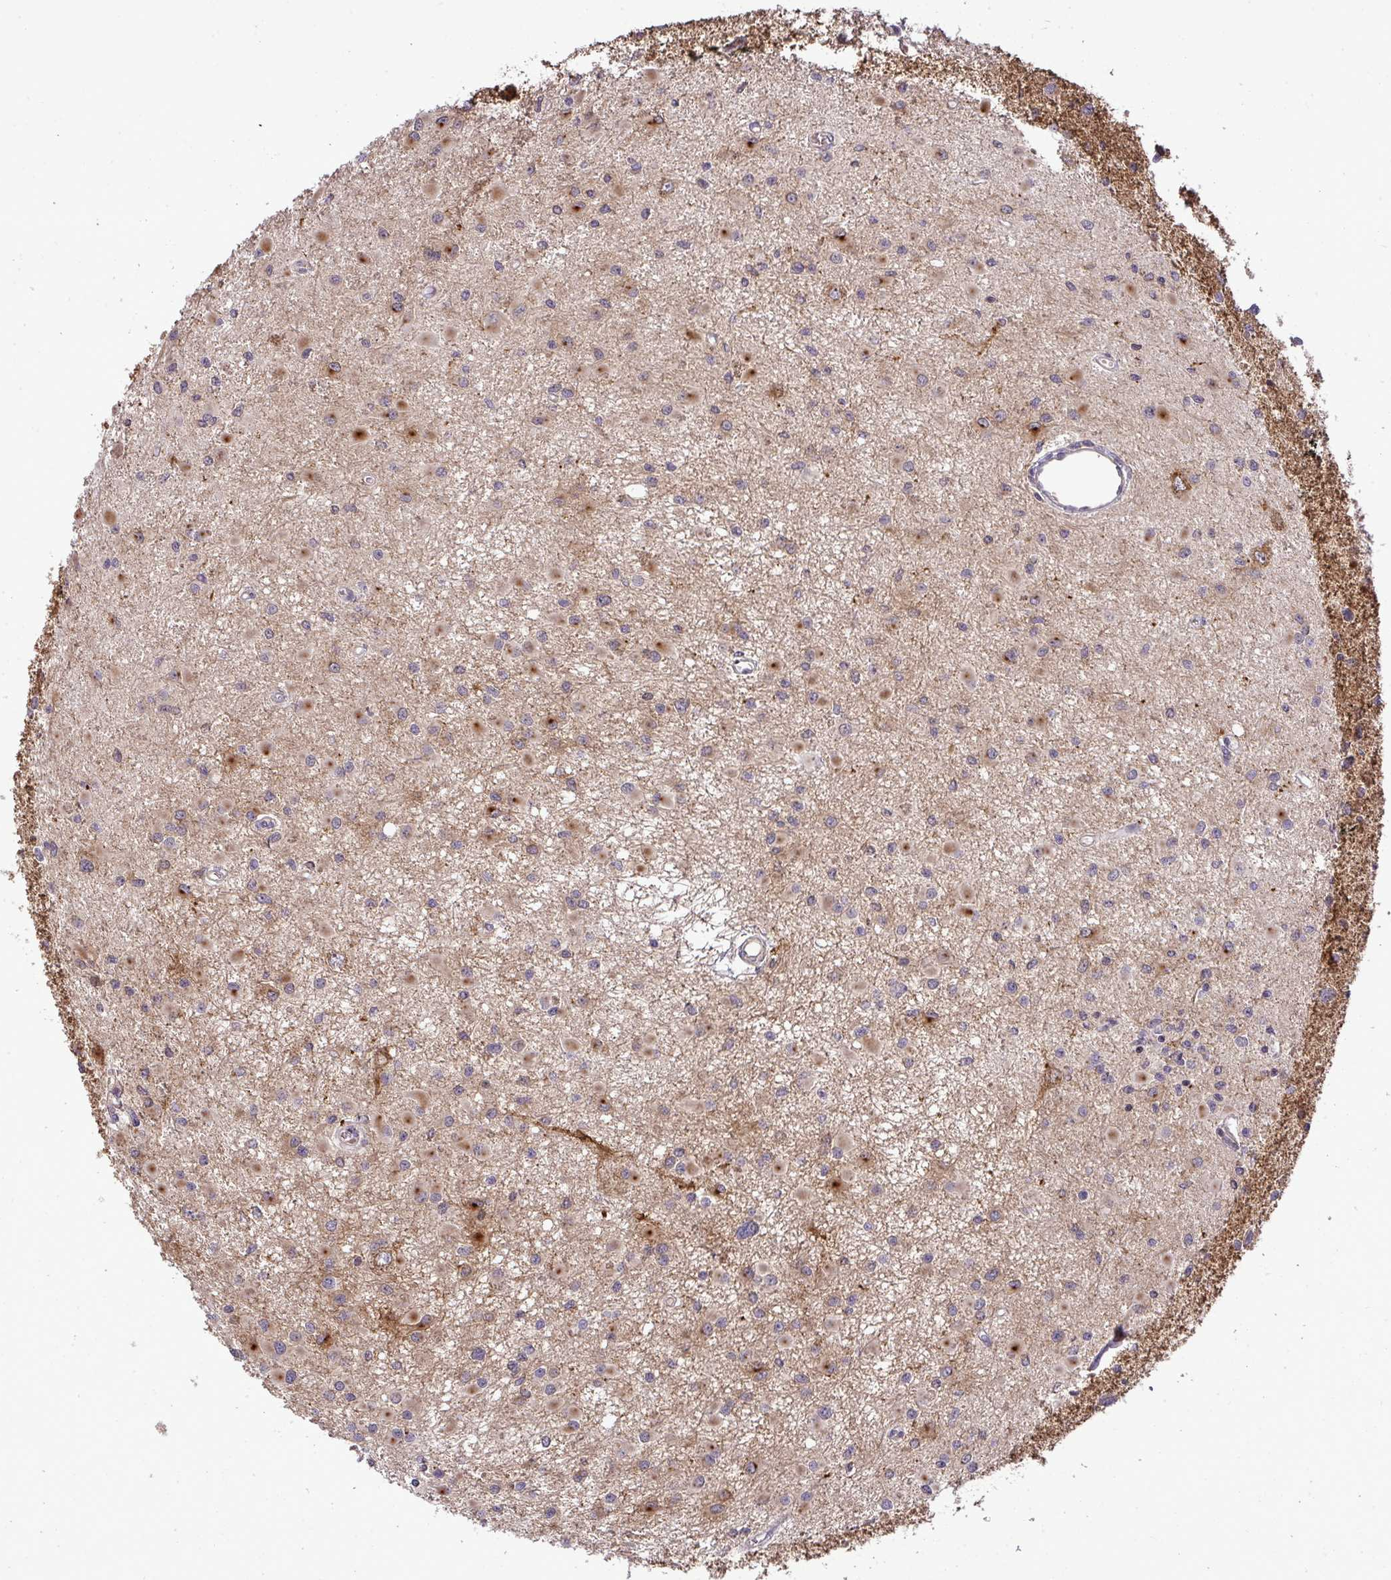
{"staining": {"intensity": "weak", "quantity": "<25%", "location": "cytoplasmic/membranous"}, "tissue": "glioma", "cell_type": "Tumor cells", "image_type": "cancer", "snomed": [{"axis": "morphology", "description": "Glioma, malignant, High grade"}, {"axis": "topography", "description": "Brain"}], "caption": "An immunohistochemistry (IHC) micrograph of glioma is shown. There is no staining in tumor cells of glioma.", "gene": "SLC9A6", "patient": {"sex": "male", "age": 54}}